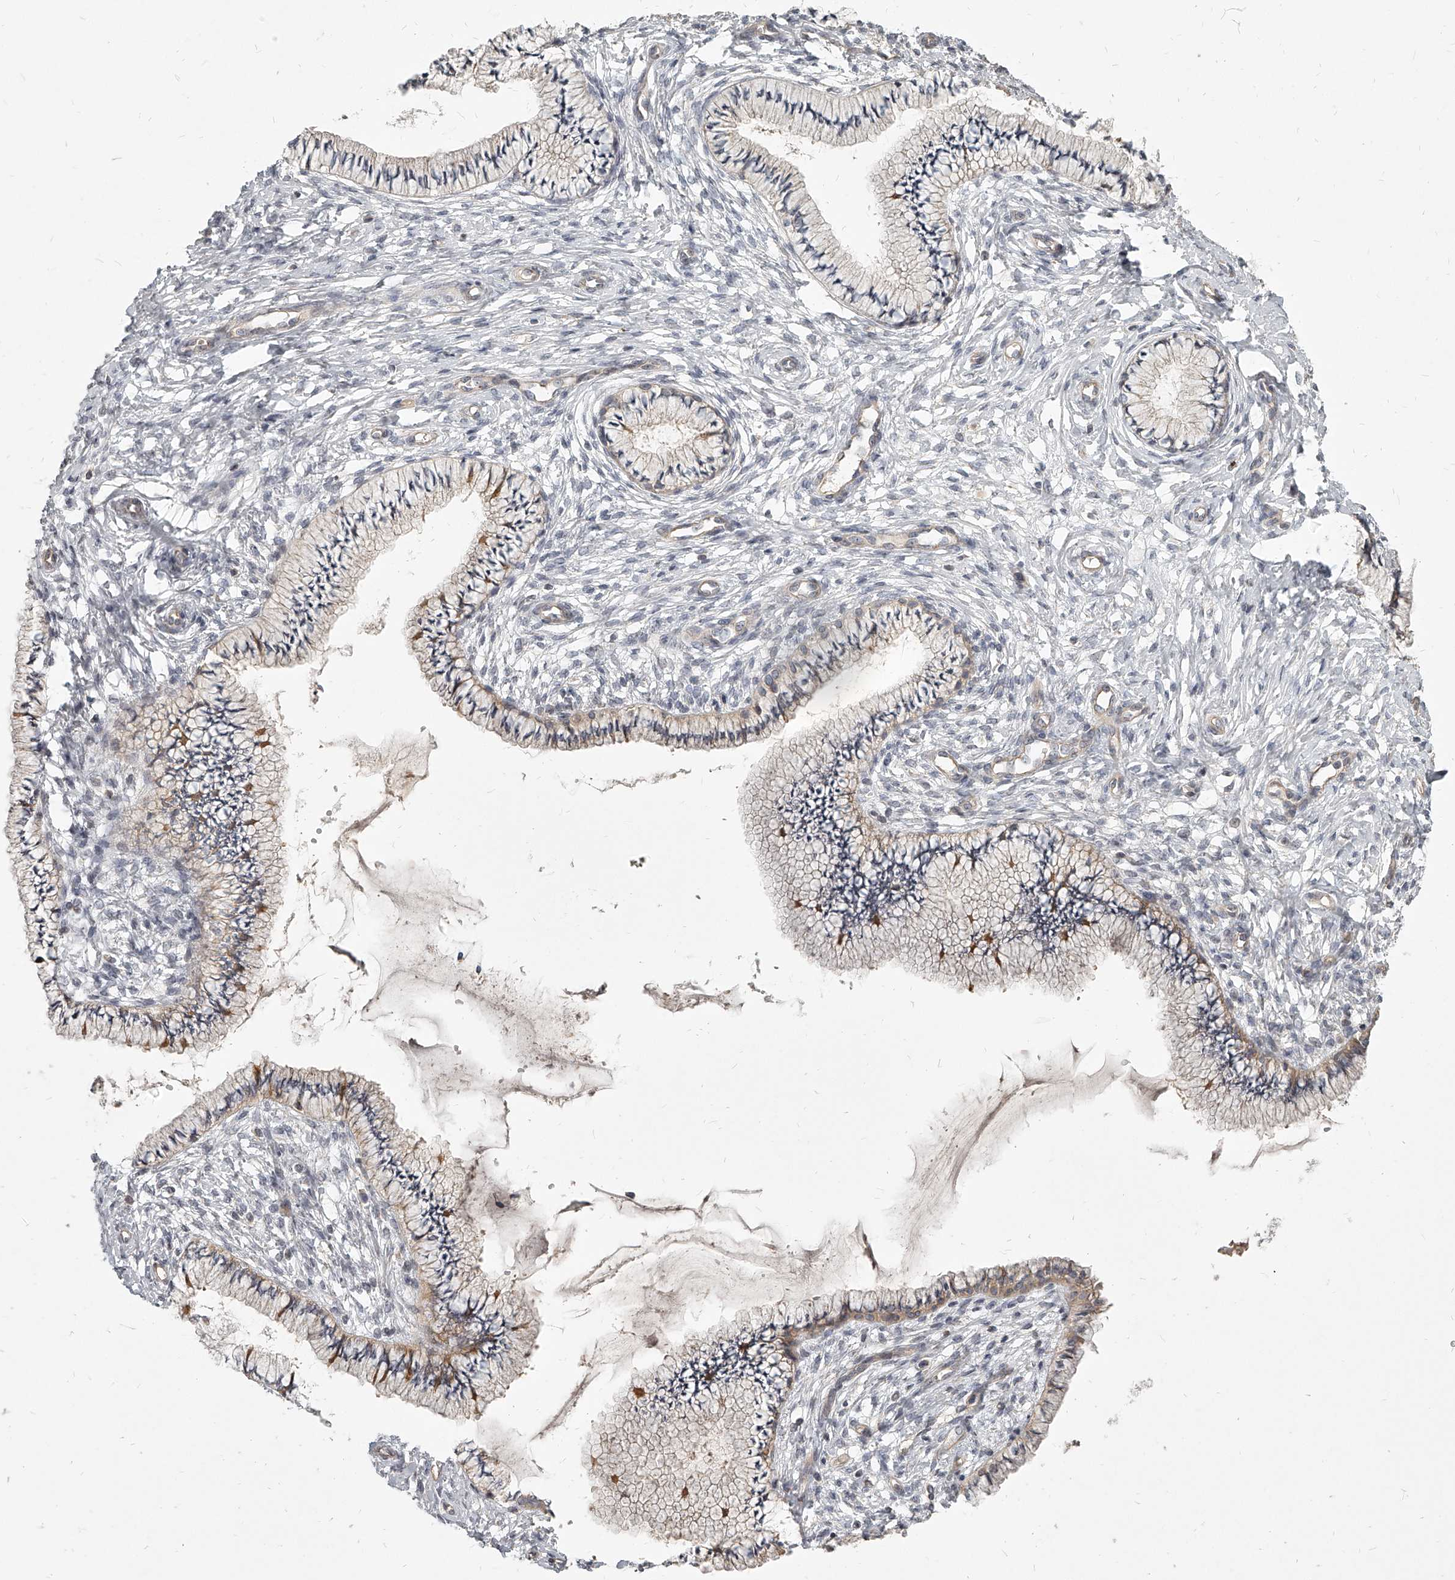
{"staining": {"intensity": "moderate", "quantity": "25%-75%", "location": "cytoplasmic/membranous"}, "tissue": "cervix", "cell_type": "Glandular cells", "image_type": "normal", "snomed": [{"axis": "morphology", "description": "Normal tissue, NOS"}, {"axis": "topography", "description": "Cervix"}], "caption": "A brown stain highlights moderate cytoplasmic/membranous staining of a protein in glandular cells of unremarkable cervix. Nuclei are stained in blue.", "gene": "SLC37A1", "patient": {"sex": "female", "age": 36}}